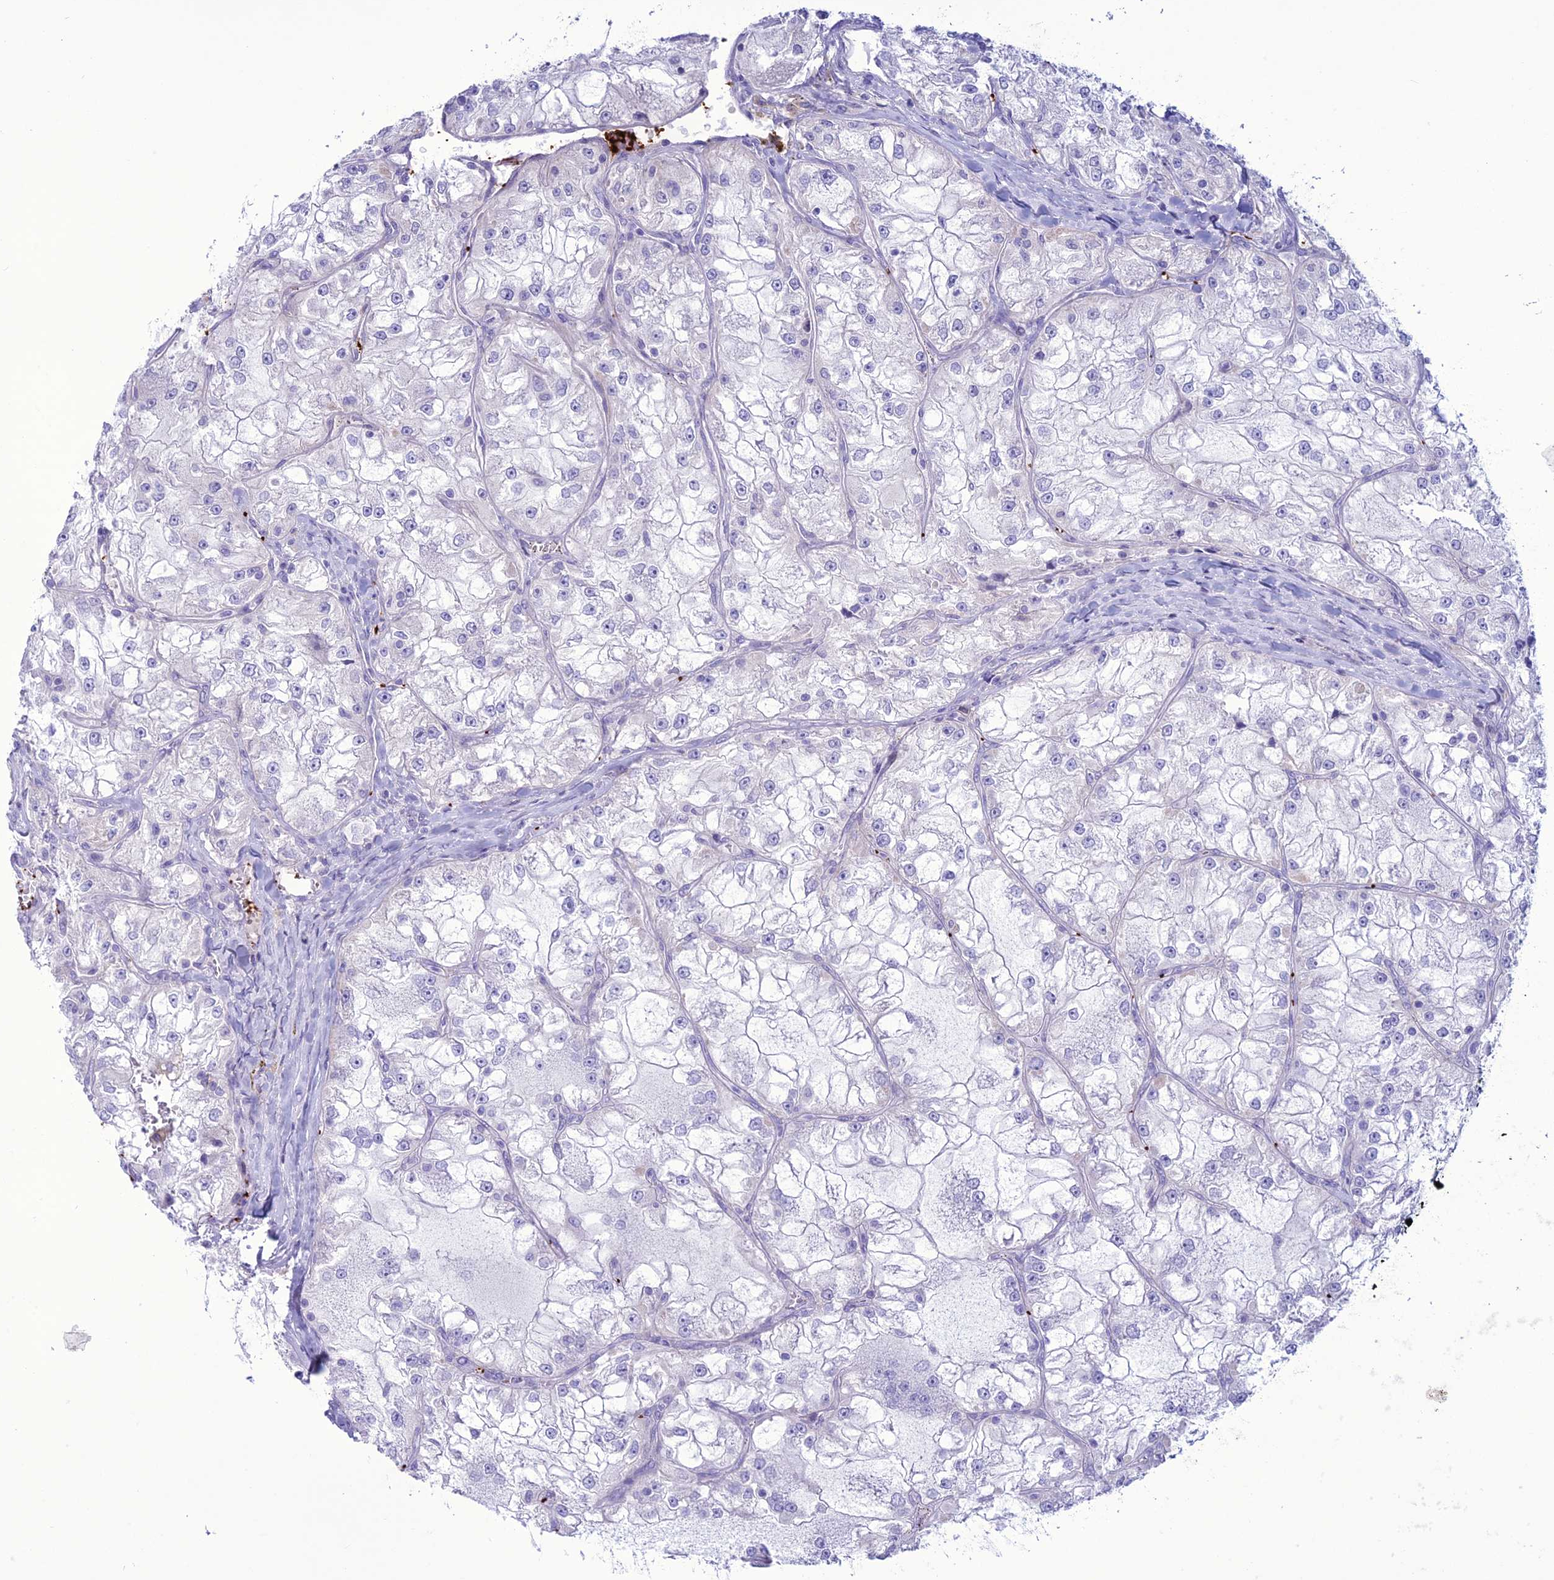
{"staining": {"intensity": "negative", "quantity": "none", "location": "none"}, "tissue": "renal cancer", "cell_type": "Tumor cells", "image_type": "cancer", "snomed": [{"axis": "morphology", "description": "Adenocarcinoma, NOS"}, {"axis": "topography", "description": "Kidney"}], "caption": "DAB (3,3'-diaminobenzidine) immunohistochemical staining of human renal cancer (adenocarcinoma) shows no significant staining in tumor cells. (DAB immunohistochemistry with hematoxylin counter stain).", "gene": "C21orf140", "patient": {"sex": "female", "age": 72}}